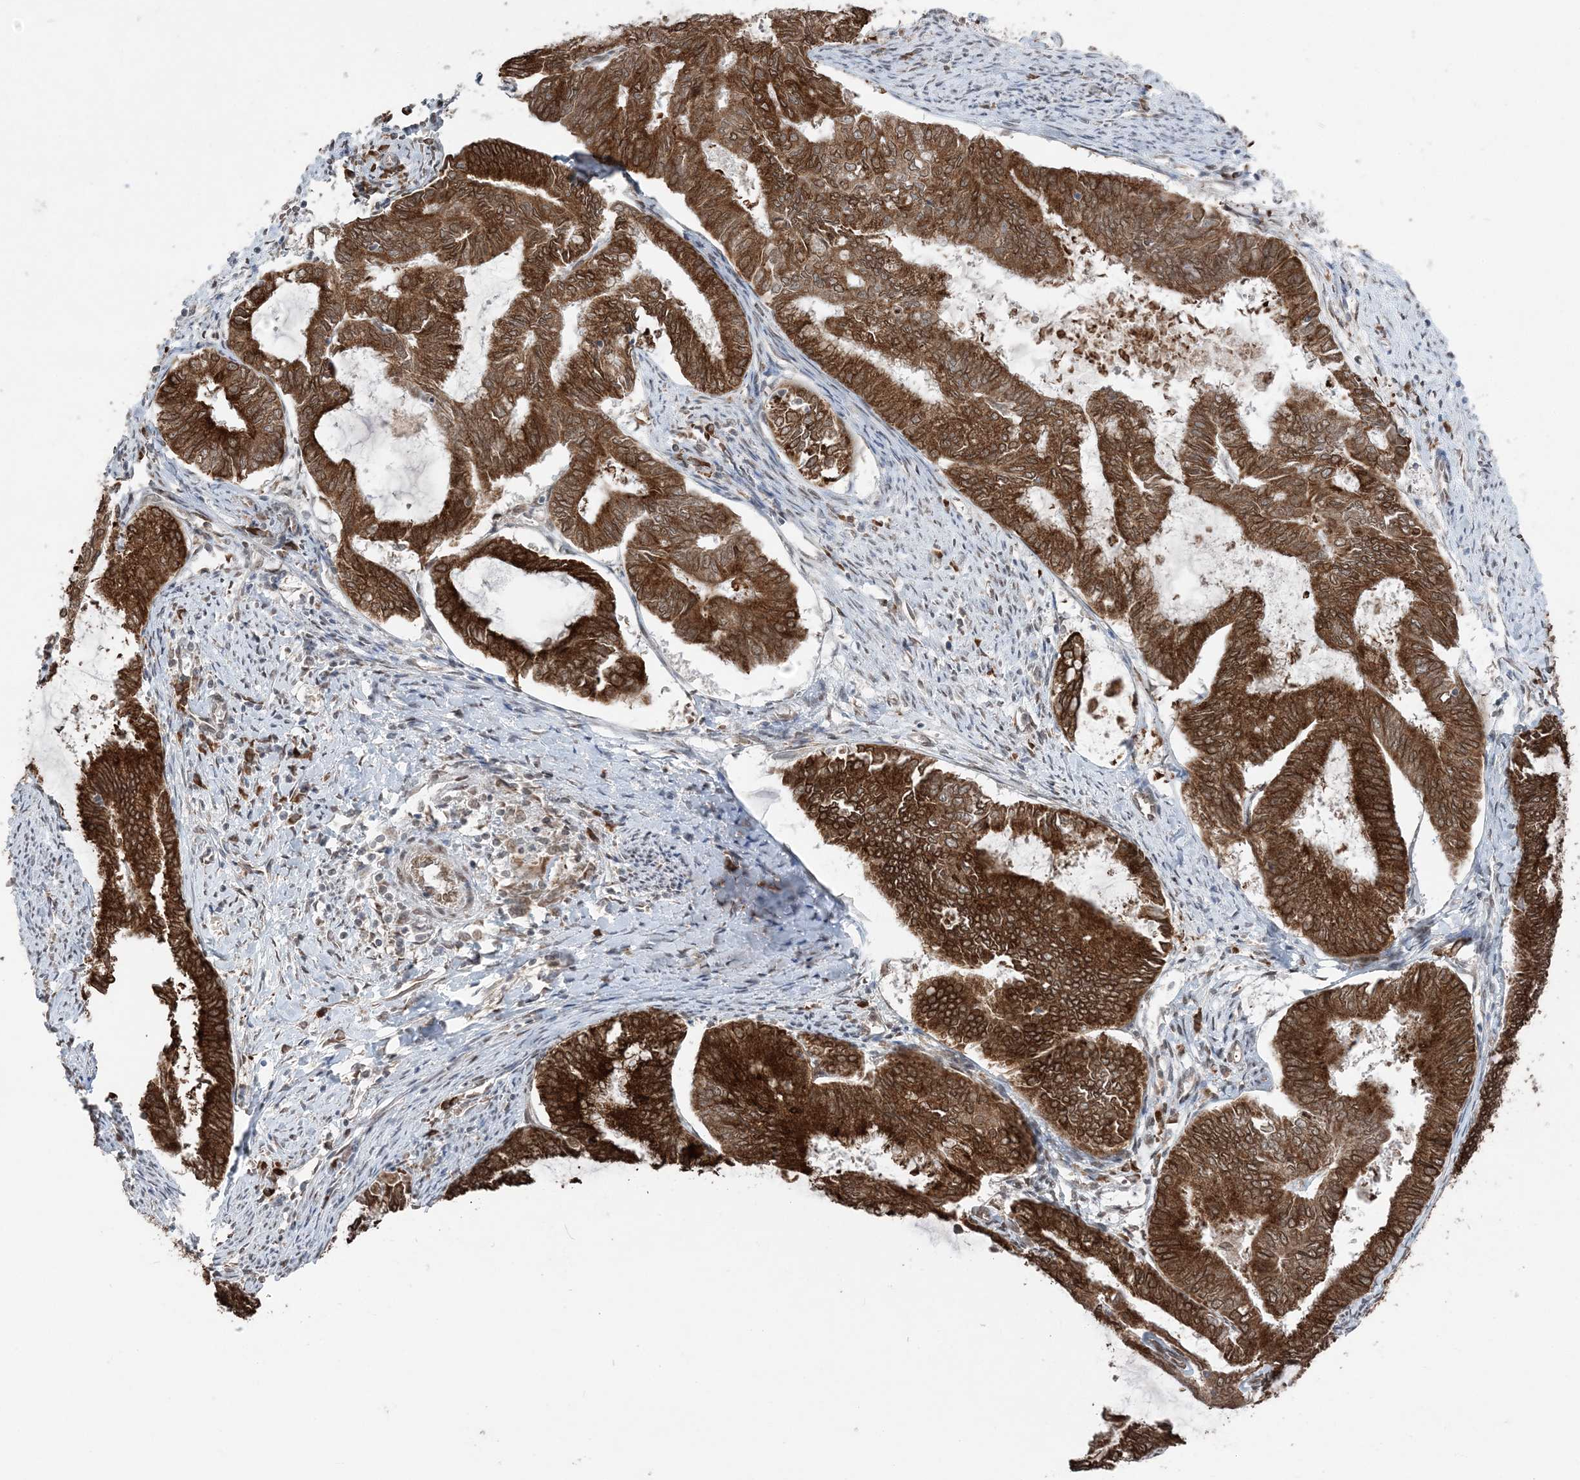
{"staining": {"intensity": "strong", "quantity": ">75%", "location": "cytoplasmic/membranous"}, "tissue": "endometrial cancer", "cell_type": "Tumor cells", "image_type": "cancer", "snomed": [{"axis": "morphology", "description": "Adenocarcinoma, NOS"}, {"axis": "topography", "description": "Endometrium"}], "caption": "There is high levels of strong cytoplasmic/membranous positivity in tumor cells of adenocarcinoma (endometrial), as demonstrated by immunohistochemical staining (brown color).", "gene": "TMED10", "patient": {"sex": "female", "age": 86}}